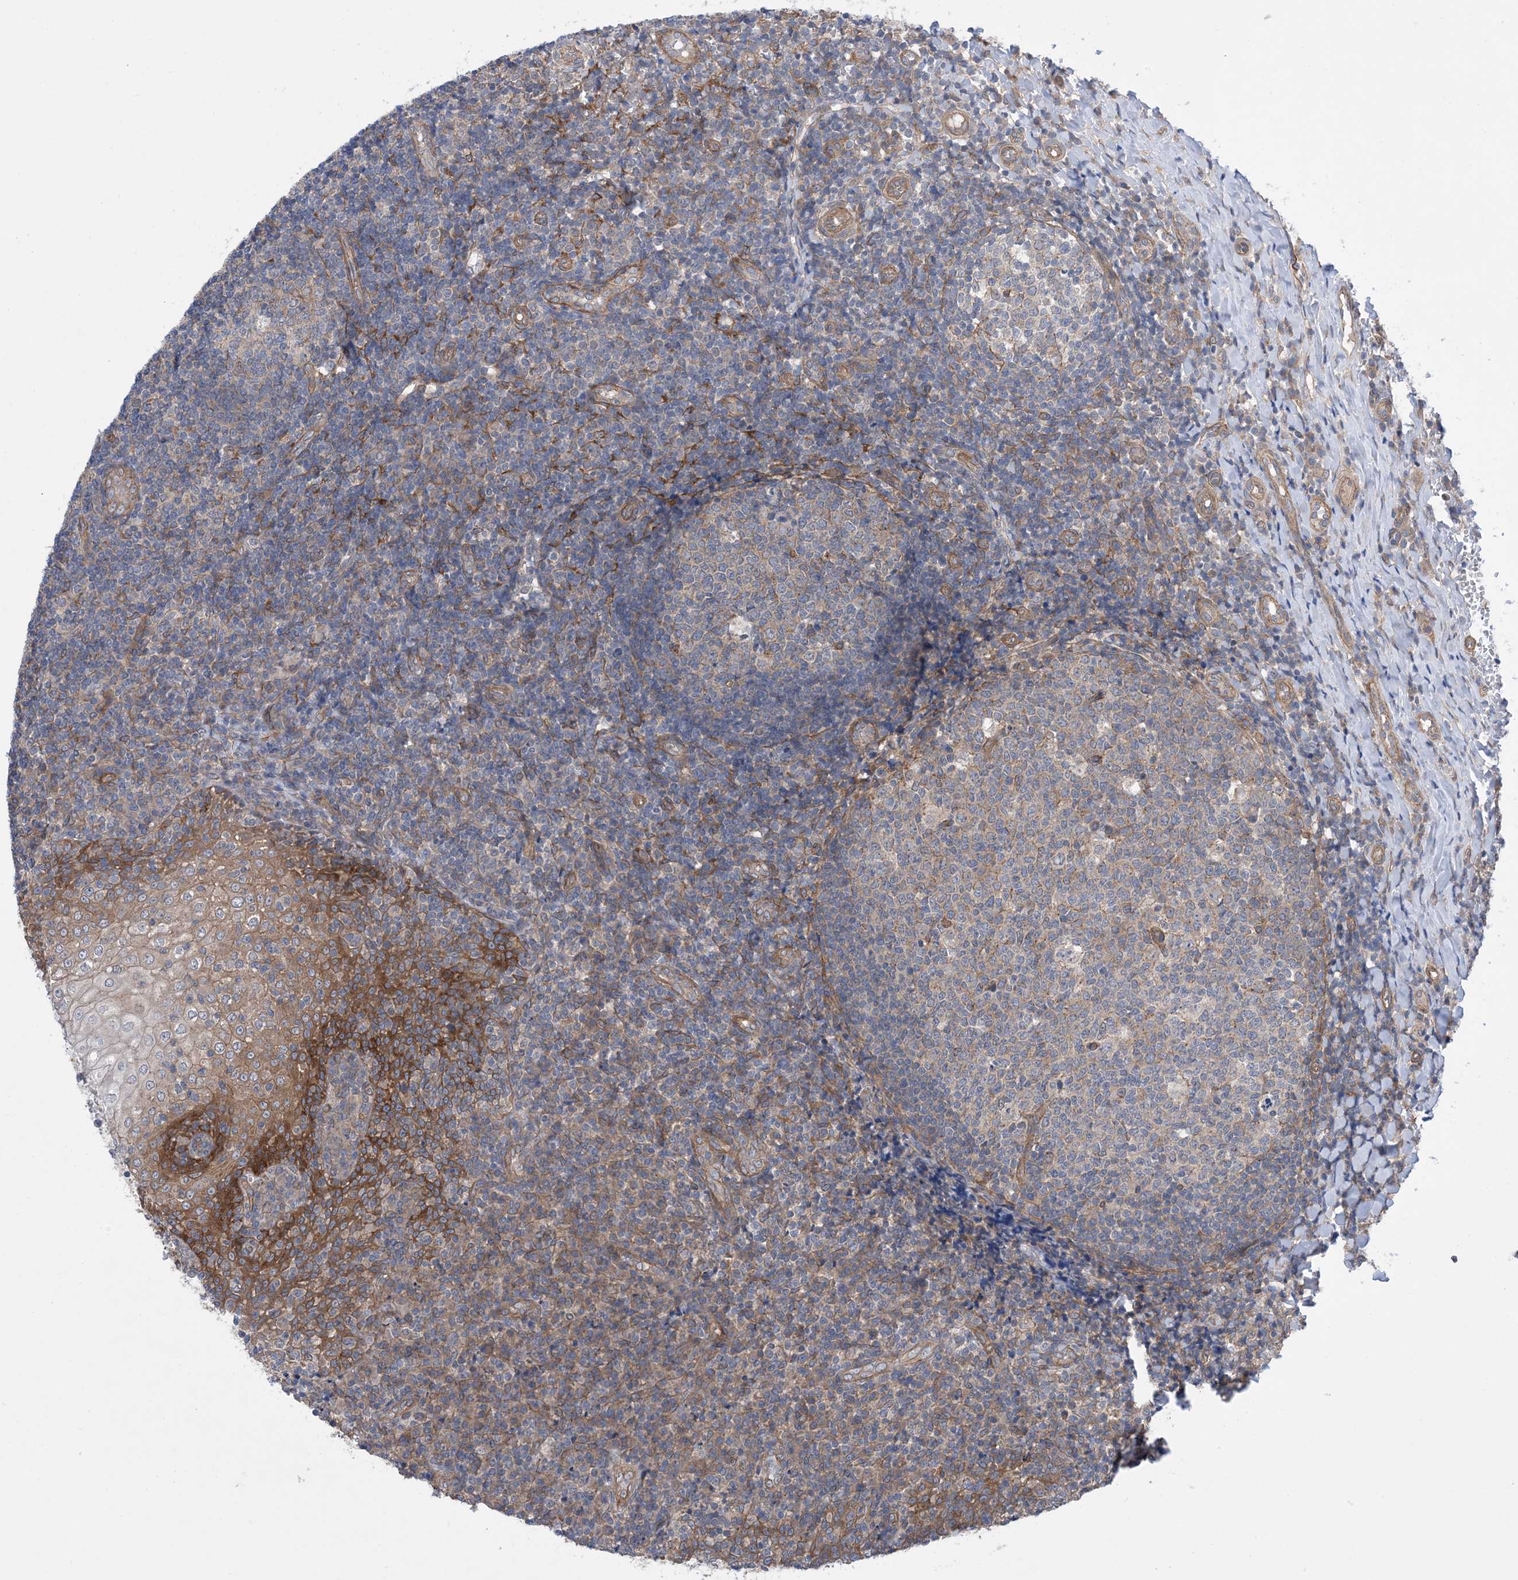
{"staining": {"intensity": "weak", "quantity": "25%-75%", "location": "cytoplasmic/membranous"}, "tissue": "tonsil", "cell_type": "Germinal center cells", "image_type": "normal", "snomed": [{"axis": "morphology", "description": "Normal tissue, NOS"}, {"axis": "topography", "description": "Tonsil"}], "caption": "Immunohistochemical staining of unremarkable human tonsil exhibits 25%-75% levels of weak cytoplasmic/membranous protein positivity in about 25%-75% of germinal center cells.", "gene": "EHBP1", "patient": {"sex": "female", "age": 19}}